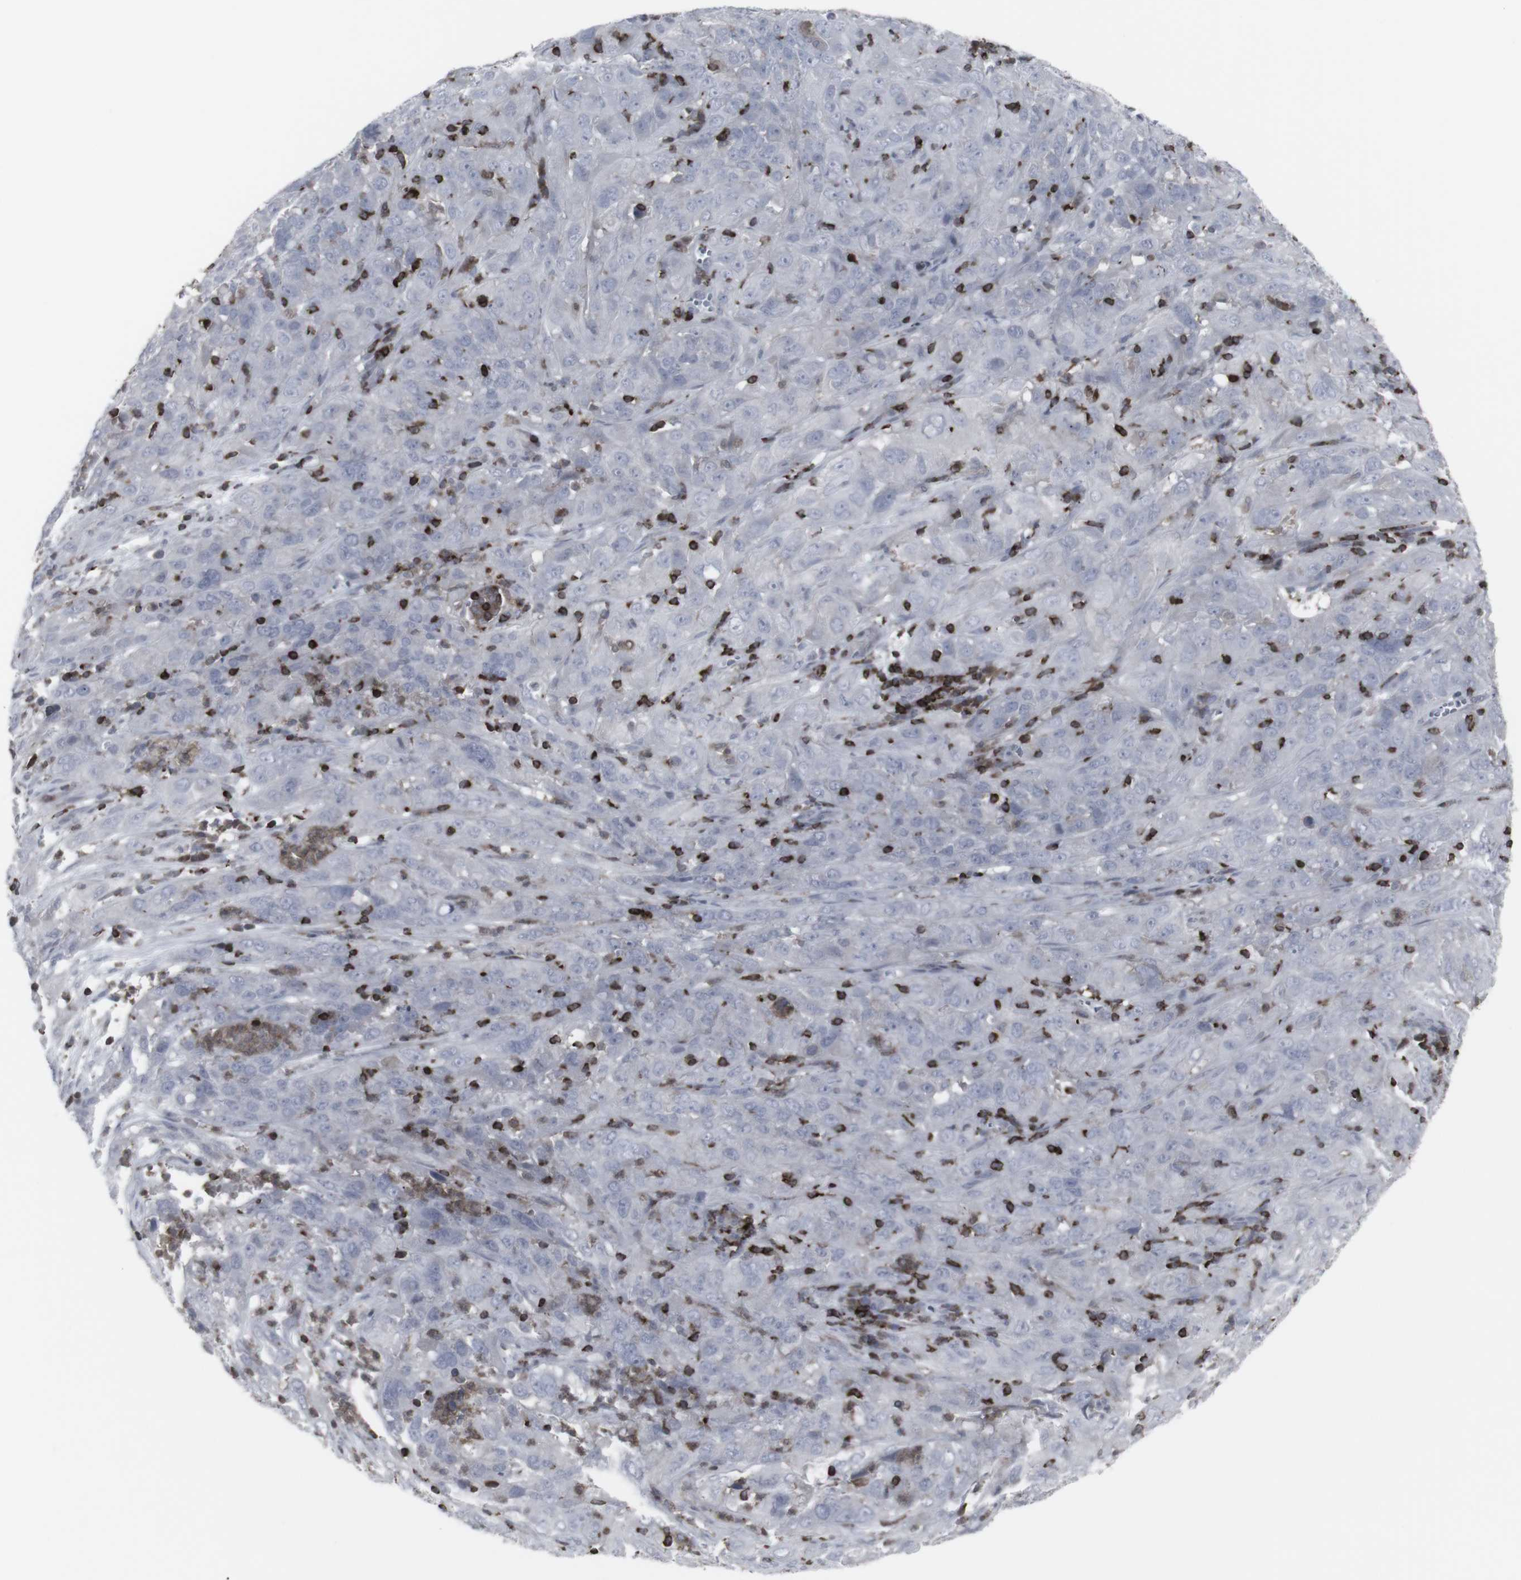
{"staining": {"intensity": "negative", "quantity": "none", "location": "none"}, "tissue": "cervical cancer", "cell_type": "Tumor cells", "image_type": "cancer", "snomed": [{"axis": "morphology", "description": "Squamous cell carcinoma, NOS"}, {"axis": "topography", "description": "Cervix"}], "caption": "A high-resolution photomicrograph shows immunohistochemistry staining of squamous cell carcinoma (cervical), which exhibits no significant positivity in tumor cells. Nuclei are stained in blue.", "gene": "APOBEC2", "patient": {"sex": "female", "age": 32}}